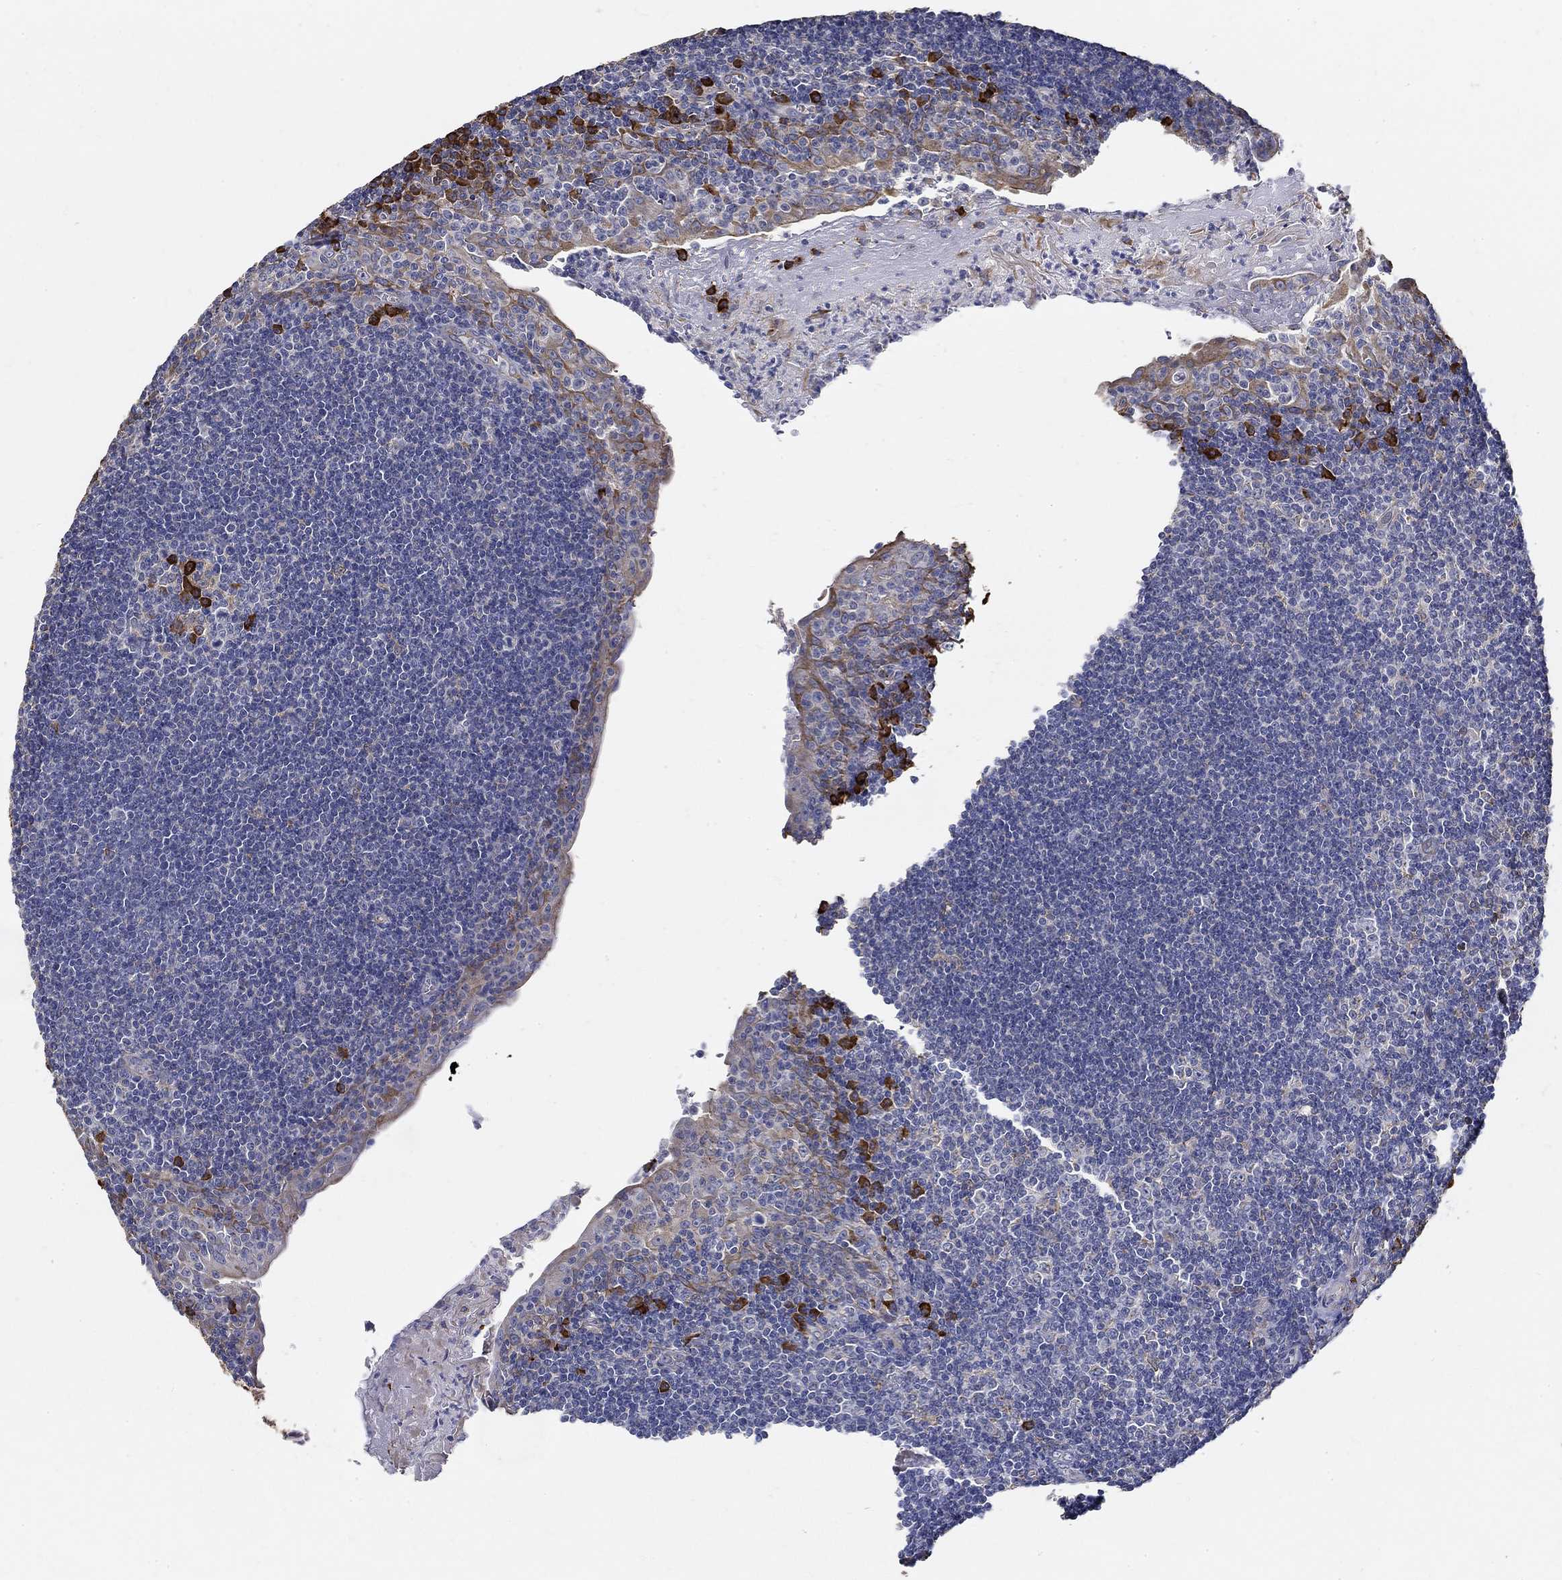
{"staining": {"intensity": "strong", "quantity": "<25%", "location": "cytoplasmic/membranous"}, "tissue": "tonsil", "cell_type": "Germinal center cells", "image_type": "normal", "snomed": [{"axis": "morphology", "description": "Normal tissue, NOS"}, {"axis": "morphology", "description": "Inflammation, NOS"}, {"axis": "topography", "description": "Tonsil"}], "caption": "Immunohistochemistry (IHC) image of normal tonsil: tonsil stained using IHC displays medium levels of strong protein expression localized specifically in the cytoplasmic/membranous of germinal center cells, appearing as a cytoplasmic/membranous brown color.", "gene": "EMILIN3", "patient": {"sex": "female", "age": 31}}